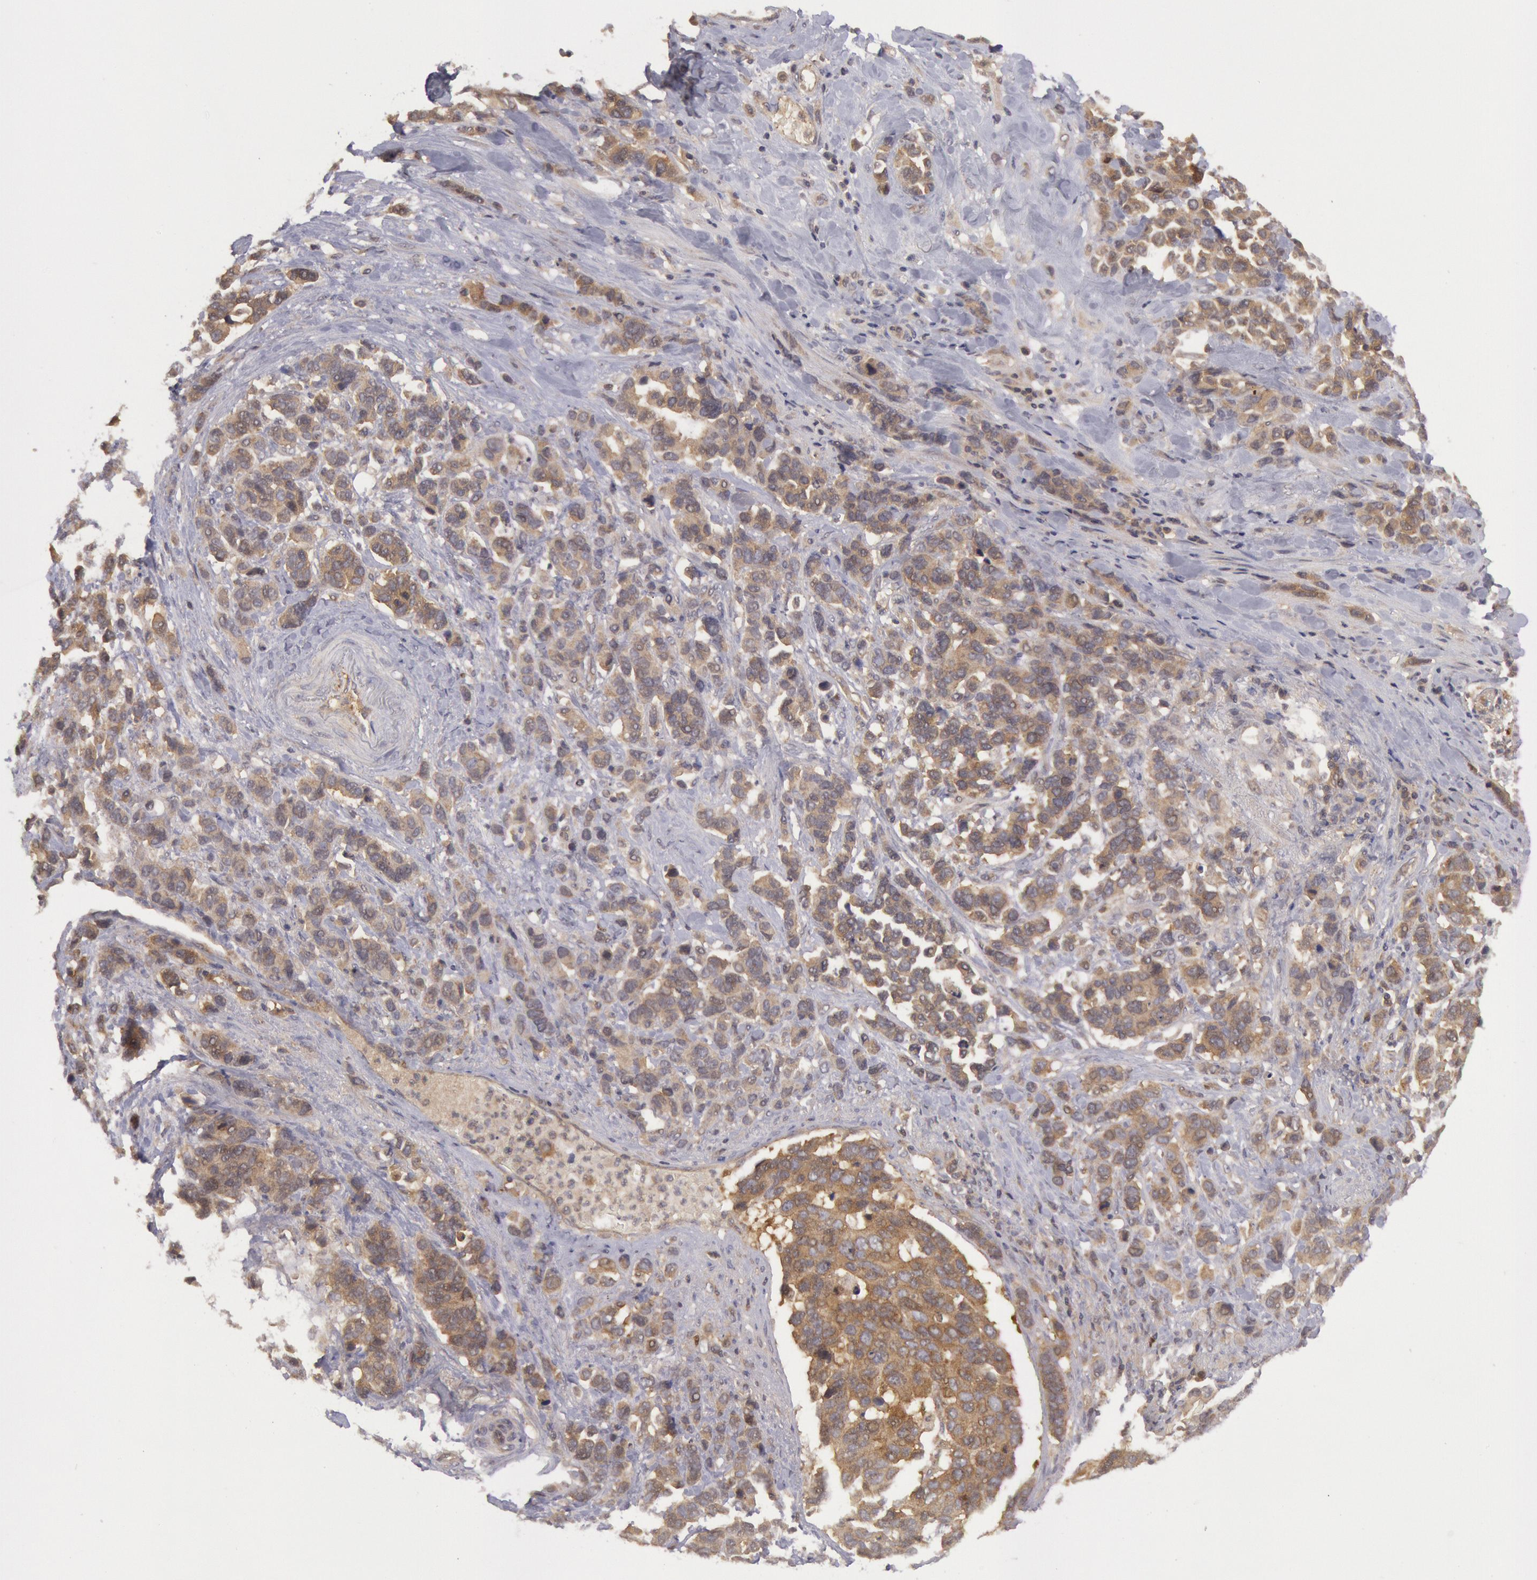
{"staining": {"intensity": "moderate", "quantity": ">75%", "location": "cytoplasmic/membranous"}, "tissue": "stomach cancer", "cell_type": "Tumor cells", "image_type": "cancer", "snomed": [{"axis": "morphology", "description": "Adenocarcinoma, NOS"}, {"axis": "topography", "description": "Stomach, upper"}], "caption": "Human stomach cancer (adenocarcinoma) stained for a protein (brown) shows moderate cytoplasmic/membranous positive positivity in about >75% of tumor cells.", "gene": "BRAF", "patient": {"sex": "male", "age": 71}}